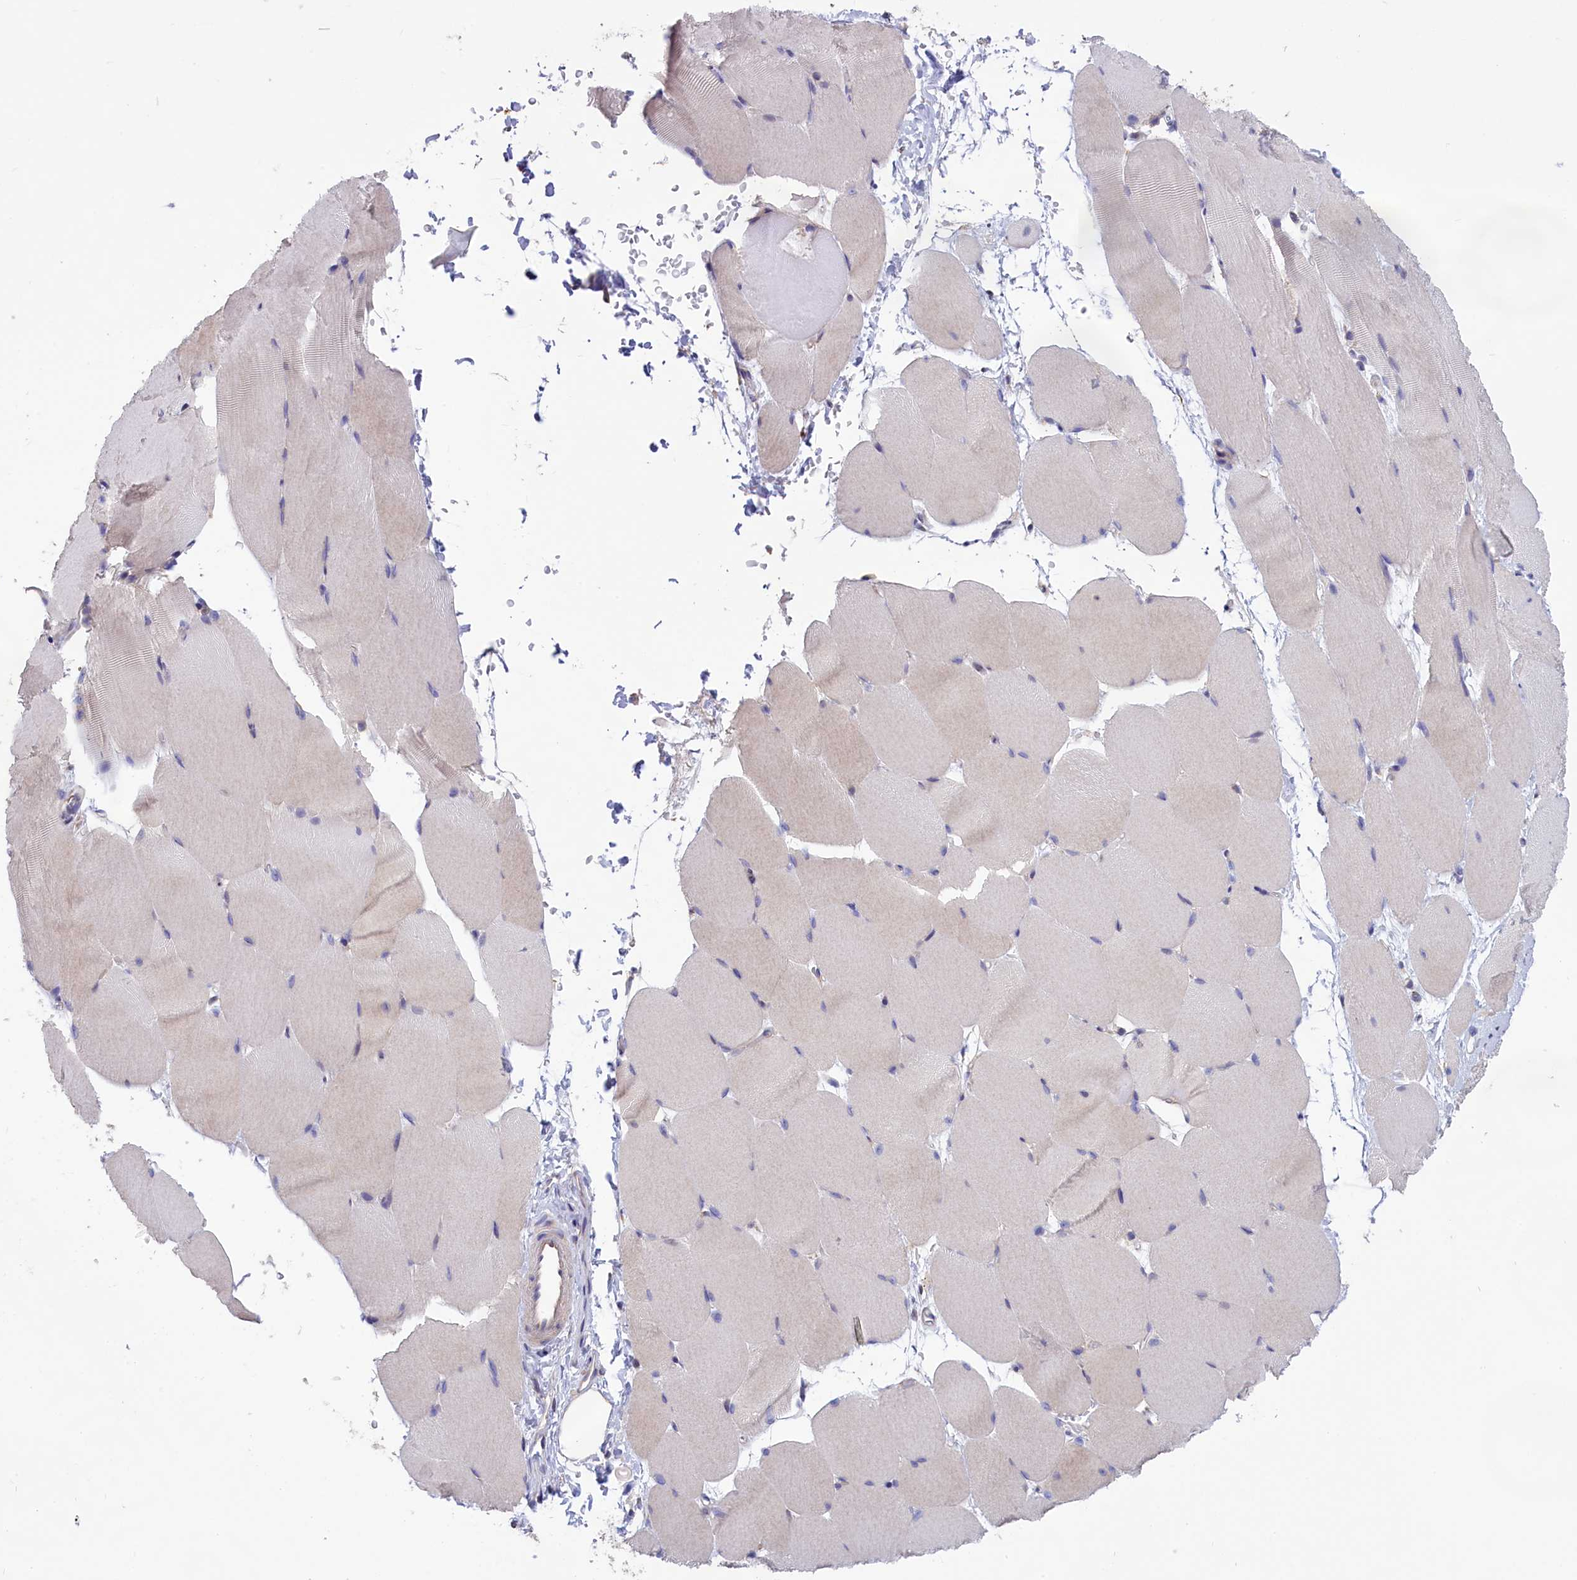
{"staining": {"intensity": "negative", "quantity": "none", "location": "none"}, "tissue": "skeletal muscle", "cell_type": "Myocytes", "image_type": "normal", "snomed": [{"axis": "morphology", "description": "Normal tissue, NOS"}, {"axis": "topography", "description": "Skeletal muscle"}, {"axis": "topography", "description": "Parathyroid gland"}], "caption": "Skeletal muscle stained for a protein using immunohistochemistry reveals no expression myocytes.", "gene": "CYP2U1", "patient": {"sex": "female", "age": 37}}